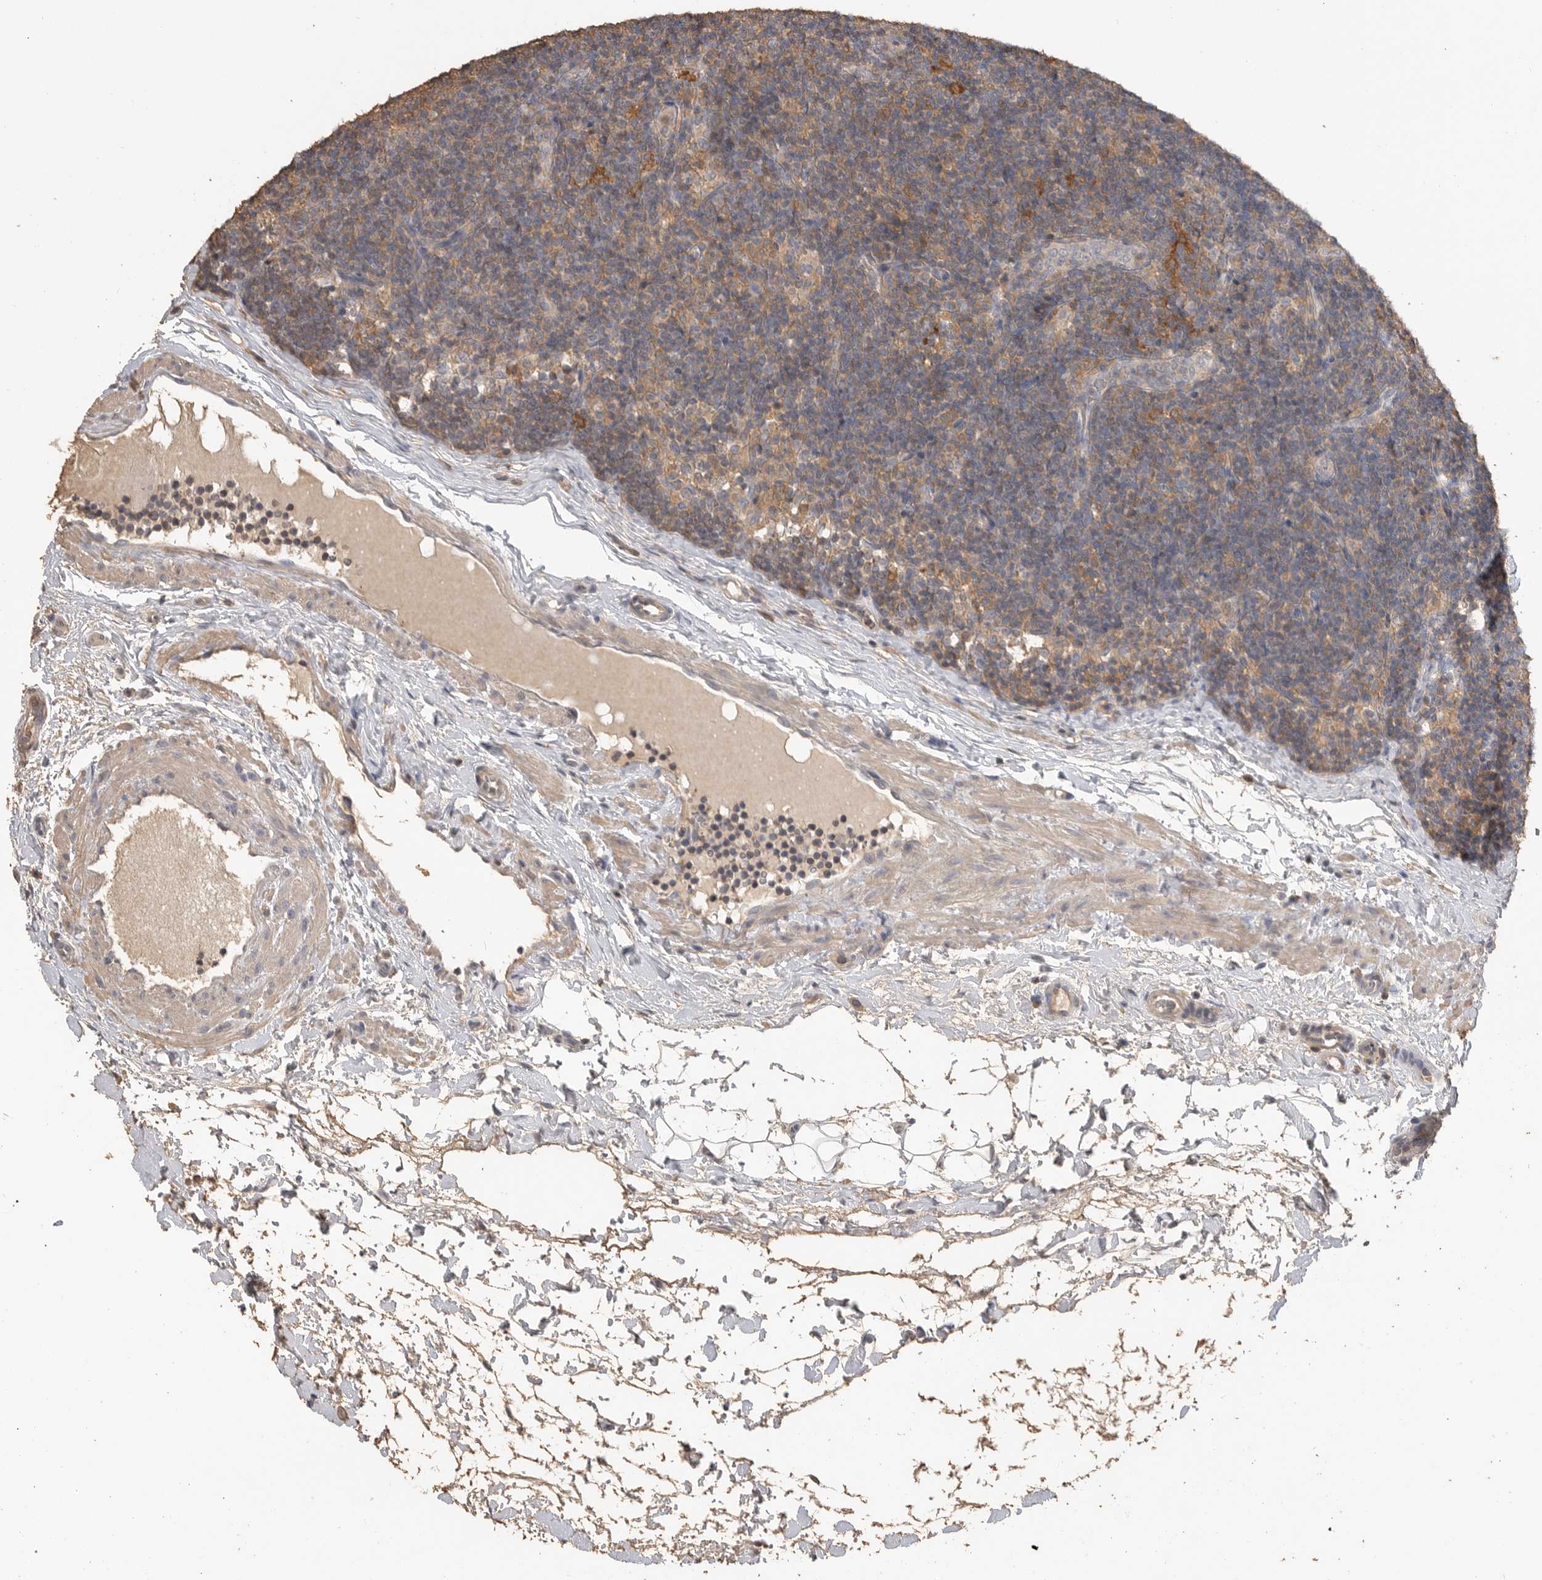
{"staining": {"intensity": "moderate", "quantity": "25%-75%", "location": "cytoplasmic/membranous"}, "tissue": "lymph node", "cell_type": "Non-germinal center cells", "image_type": "normal", "snomed": [{"axis": "morphology", "description": "Normal tissue, NOS"}, {"axis": "topography", "description": "Lymph node"}], "caption": "This histopathology image shows immunohistochemistry (IHC) staining of unremarkable lymph node, with medium moderate cytoplasmic/membranous staining in about 25%-75% of non-germinal center cells.", "gene": "MAP2K1", "patient": {"sex": "female", "age": 22}}